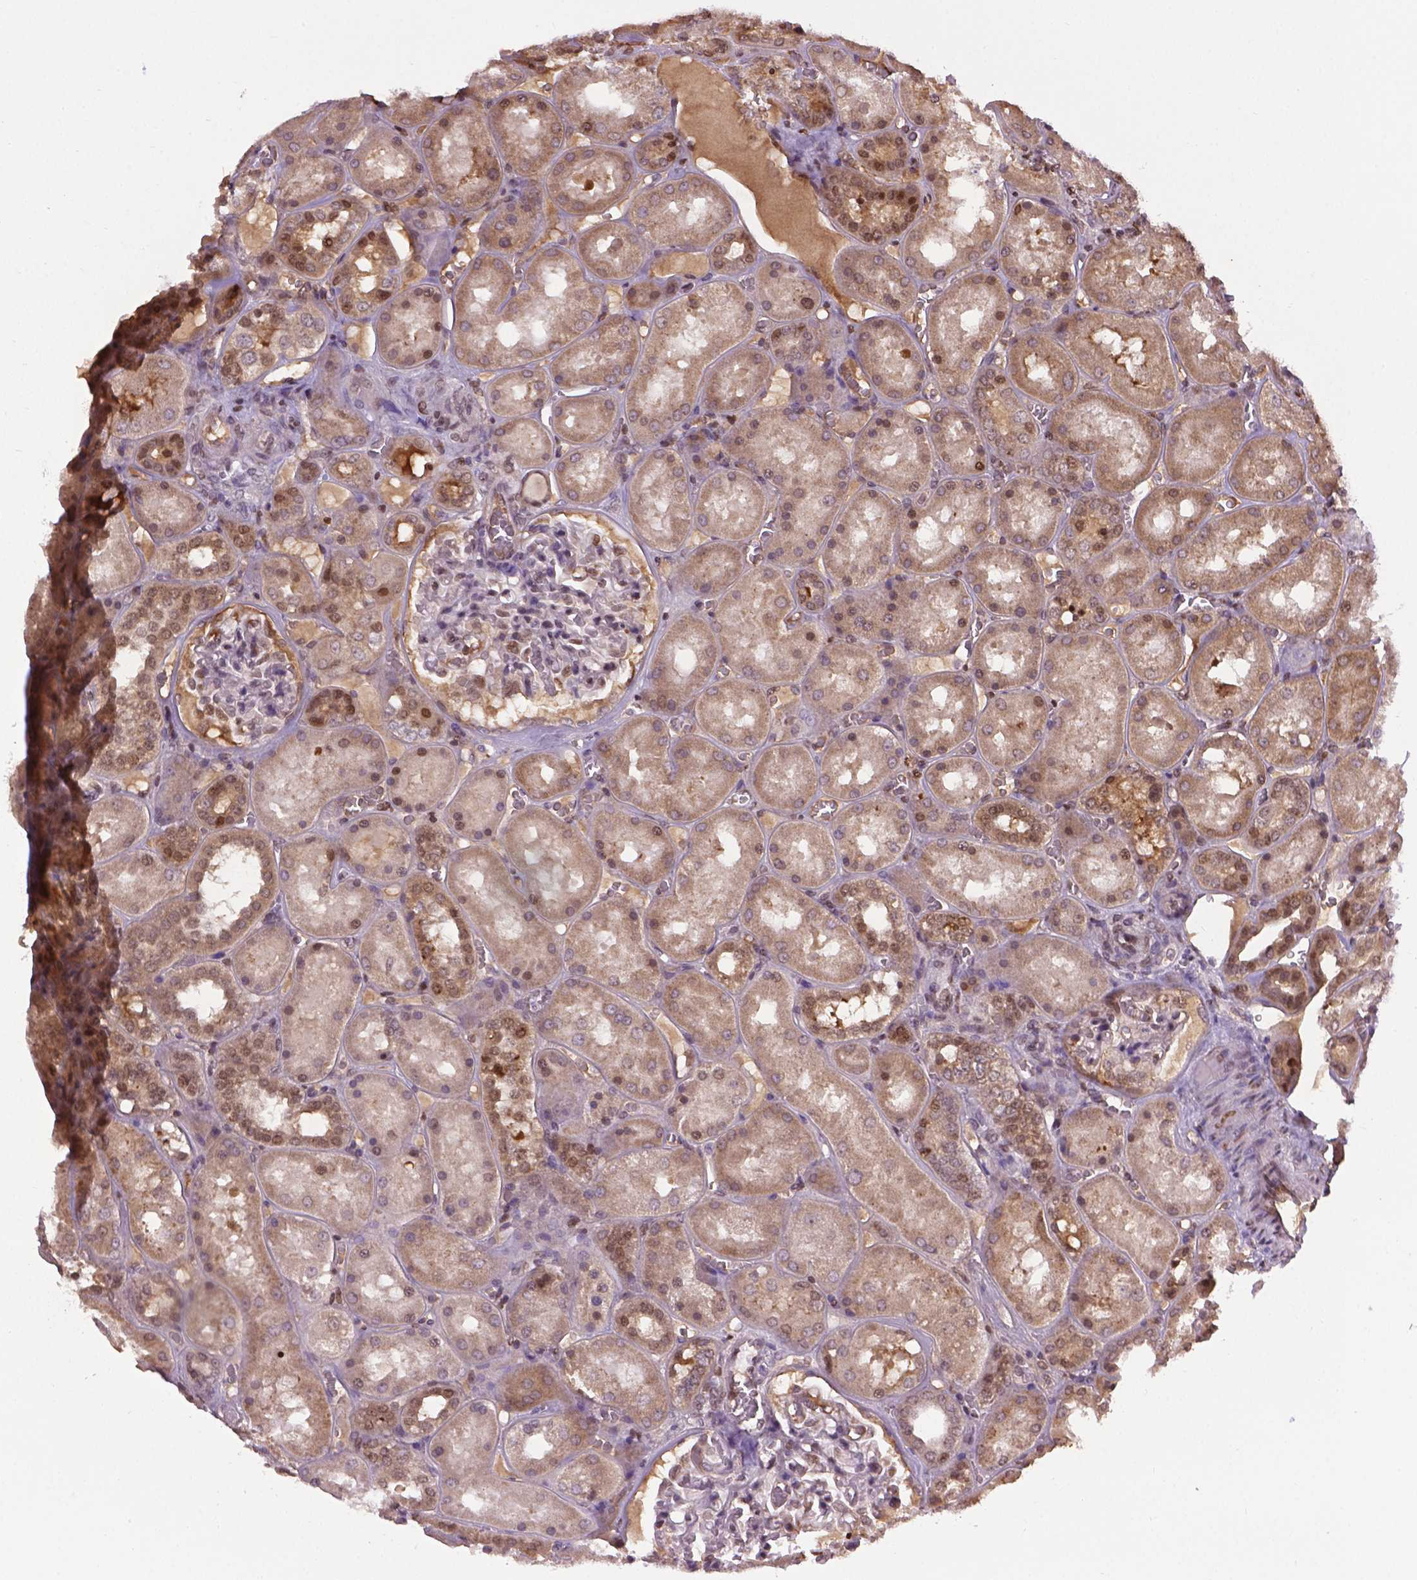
{"staining": {"intensity": "moderate", "quantity": "<25%", "location": "nuclear"}, "tissue": "kidney", "cell_type": "Cells in glomeruli", "image_type": "normal", "snomed": [{"axis": "morphology", "description": "Normal tissue, NOS"}, {"axis": "topography", "description": "Kidney"}], "caption": "This histopathology image exhibits normal kidney stained with immunohistochemistry (IHC) to label a protein in brown. The nuclear of cells in glomeruli show moderate positivity for the protein. Nuclei are counter-stained blue.", "gene": "ENSG00000289700", "patient": {"sex": "male", "age": 73}}